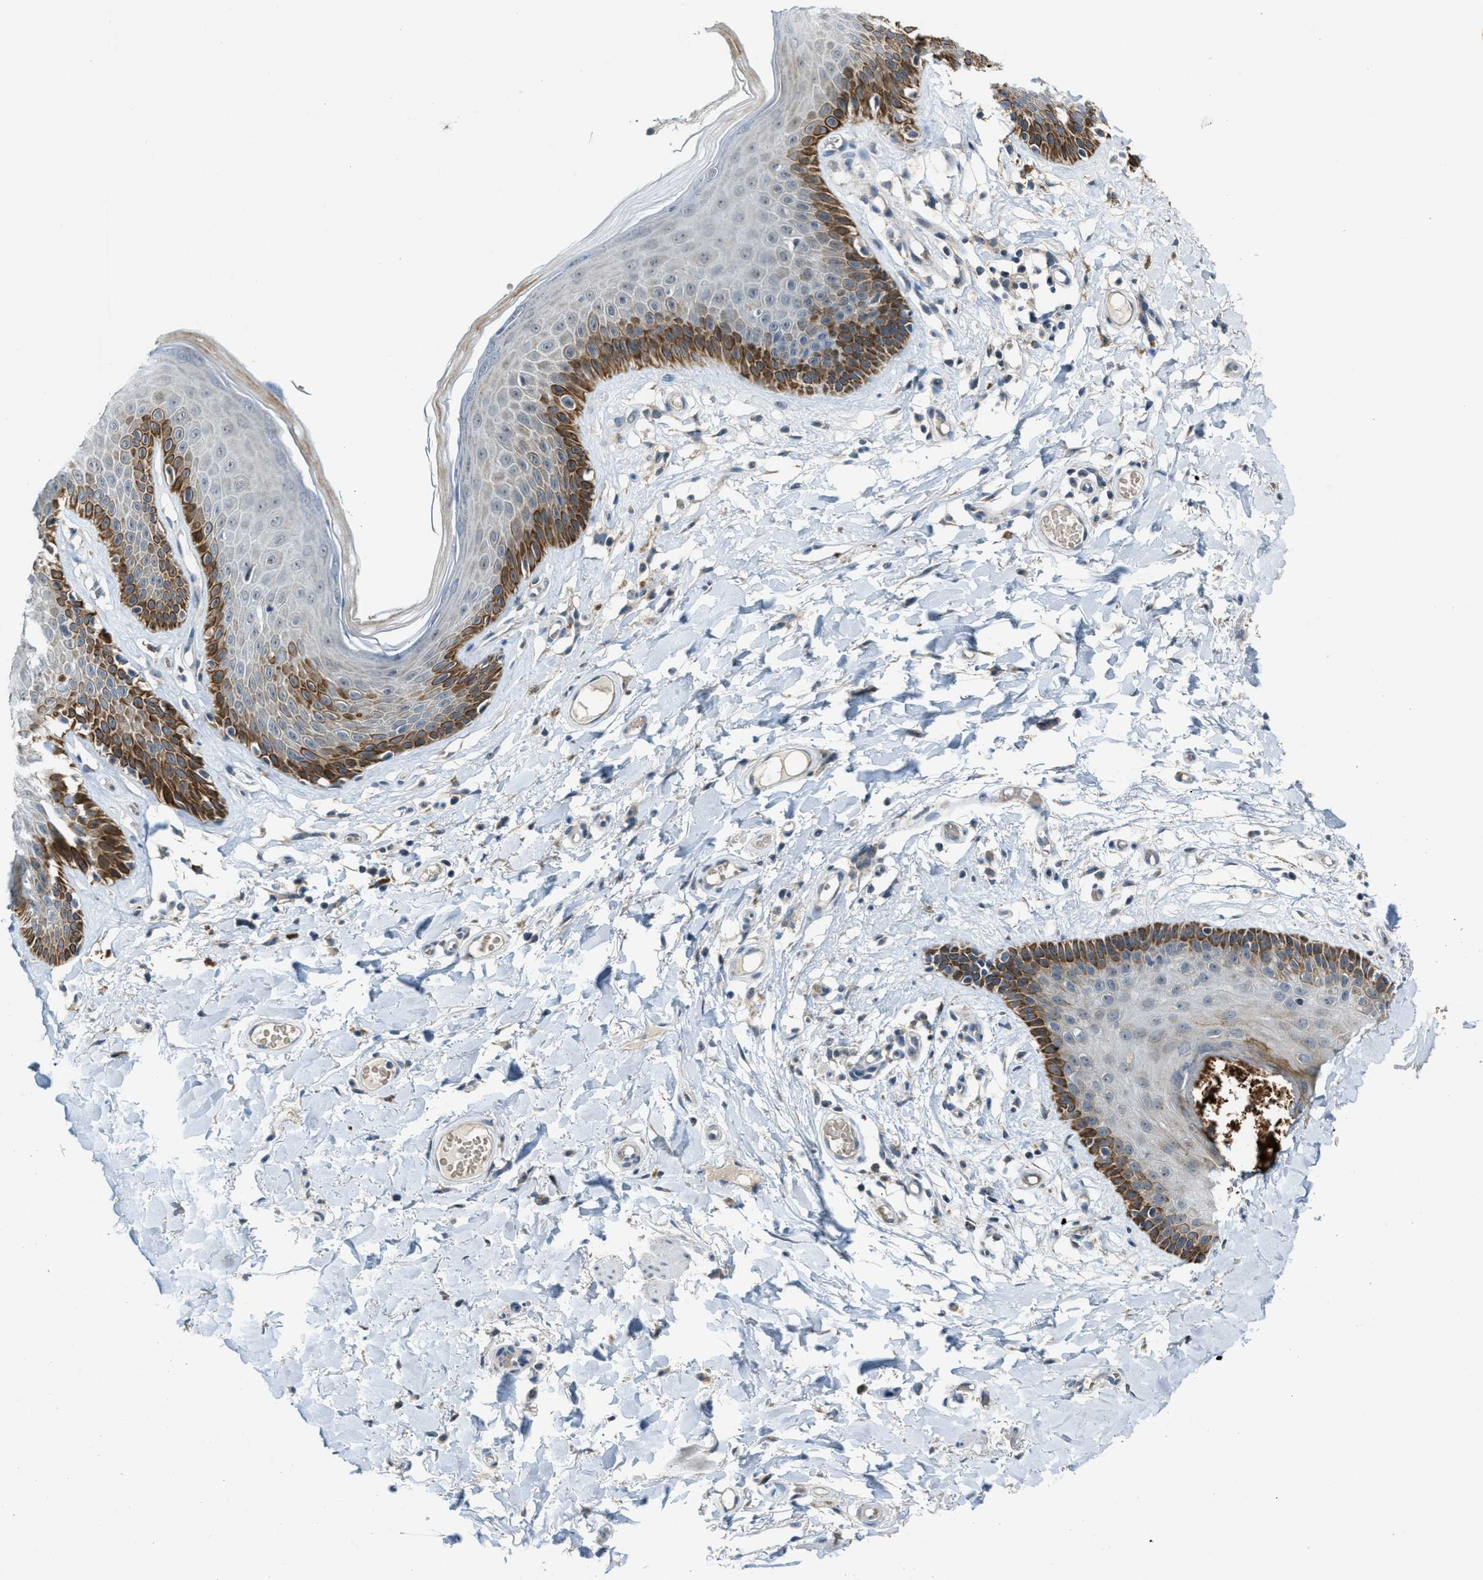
{"staining": {"intensity": "strong", "quantity": "<25%", "location": "cytoplasmic/membranous"}, "tissue": "skin", "cell_type": "Epidermal cells", "image_type": "normal", "snomed": [{"axis": "morphology", "description": "Normal tissue, NOS"}, {"axis": "topography", "description": "Vulva"}], "caption": "Approximately <25% of epidermal cells in normal skin display strong cytoplasmic/membranous protein staining as visualized by brown immunohistochemical staining.", "gene": "CDON", "patient": {"sex": "female", "age": 73}}